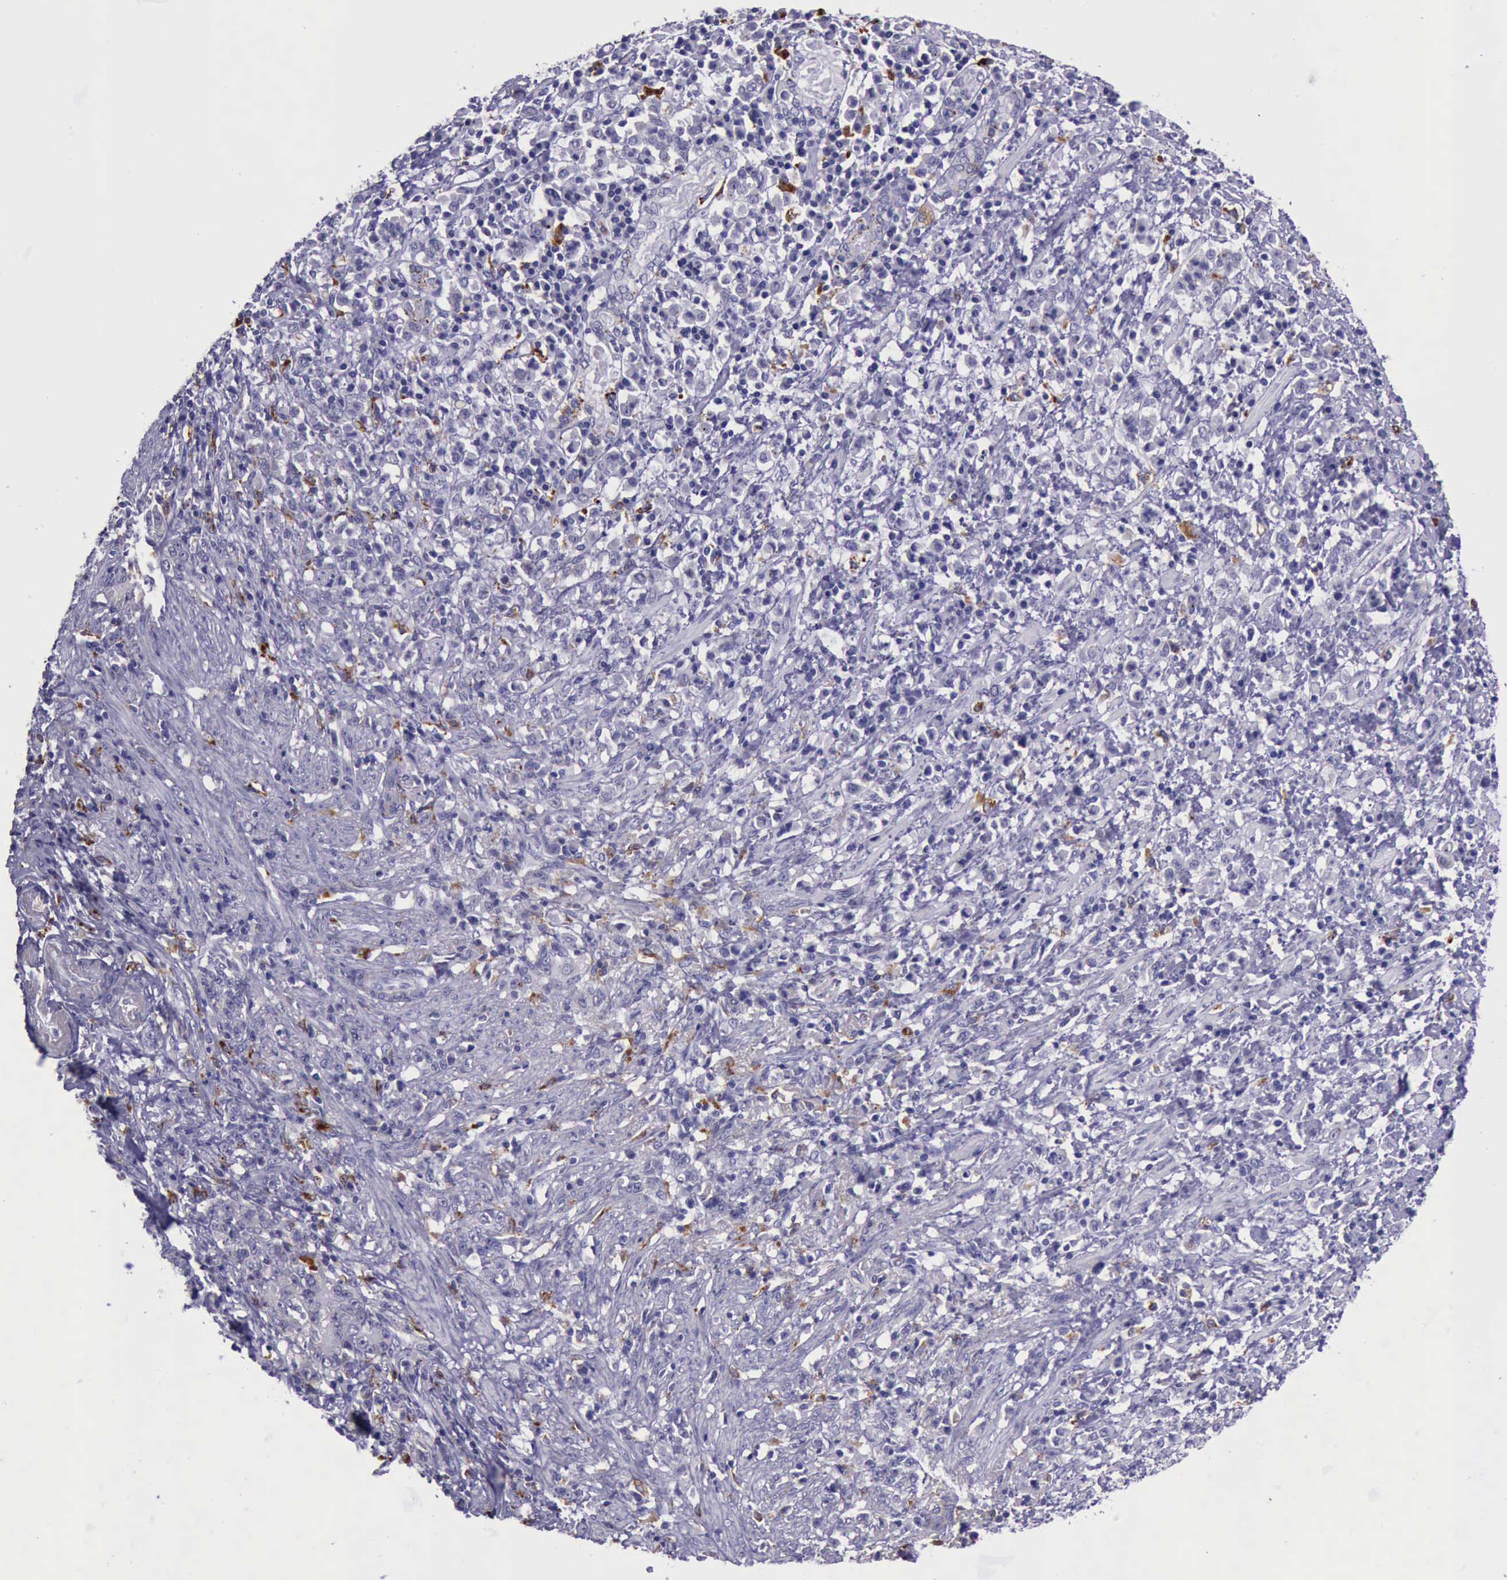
{"staining": {"intensity": "negative", "quantity": "none", "location": "none"}, "tissue": "stomach cancer", "cell_type": "Tumor cells", "image_type": "cancer", "snomed": [{"axis": "morphology", "description": "Adenocarcinoma, NOS"}, {"axis": "topography", "description": "Stomach, lower"}], "caption": "The image shows no significant positivity in tumor cells of adenocarcinoma (stomach).", "gene": "GLA", "patient": {"sex": "male", "age": 88}}